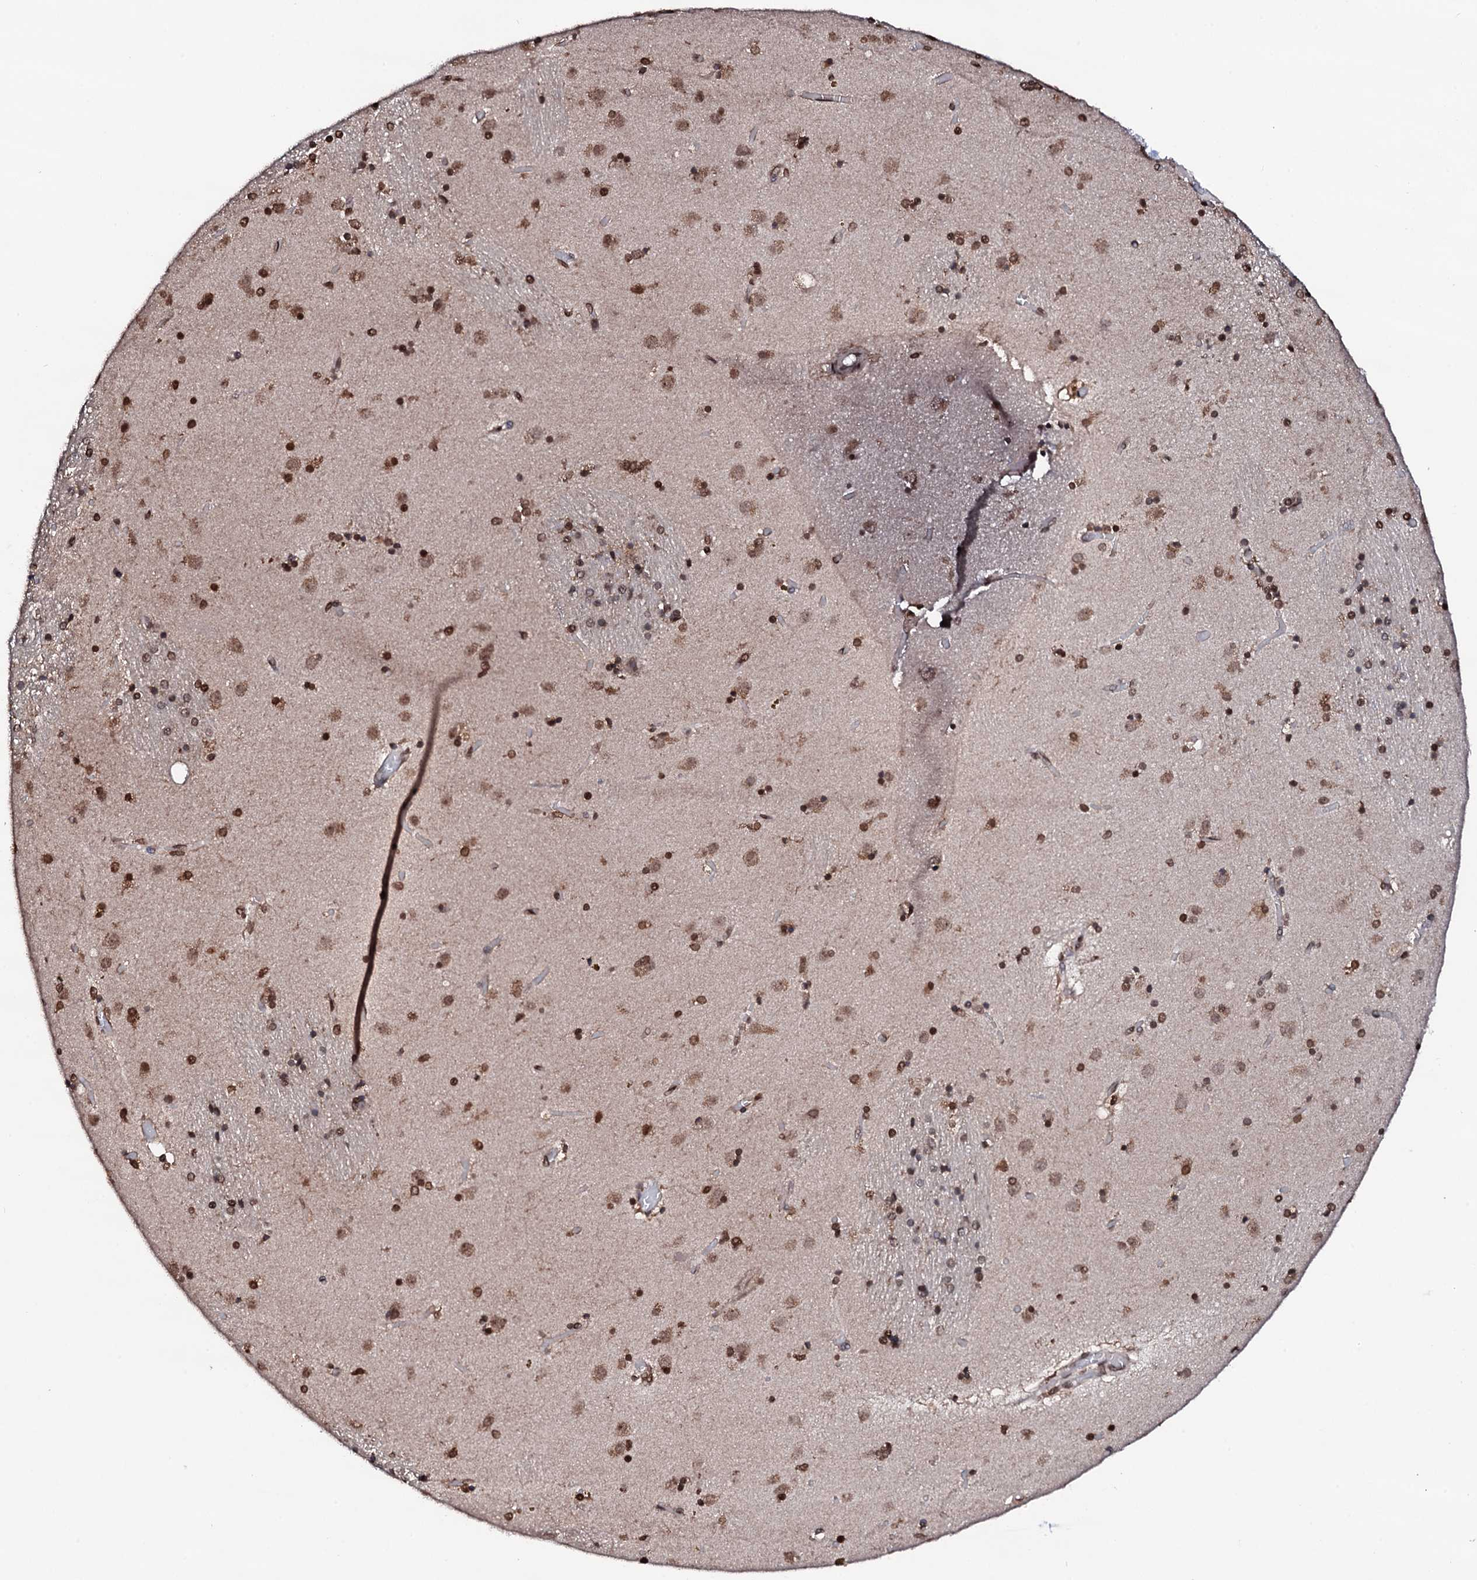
{"staining": {"intensity": "moderate", "quantity": "25%-75%", "location": "nuclear"}, "tissue": "caudate", "cell_type": "Glial cells", "image_type": "normal", "snomed": [{"axis": "morphology", "description": "Normal tissue, NOS"}, {"axis": "topography", "description": "Lateral ventricle wall"}], "caption": "Caudate was stained to show a protein in brown. There is medium levels of moderate nuclear positivity in about 25%-75% of glial cells. (Brightfield microscopy of DAB IHC at high magnification).", "gene": "EDC3", "patient": {"sex": "male", "age": 70}}